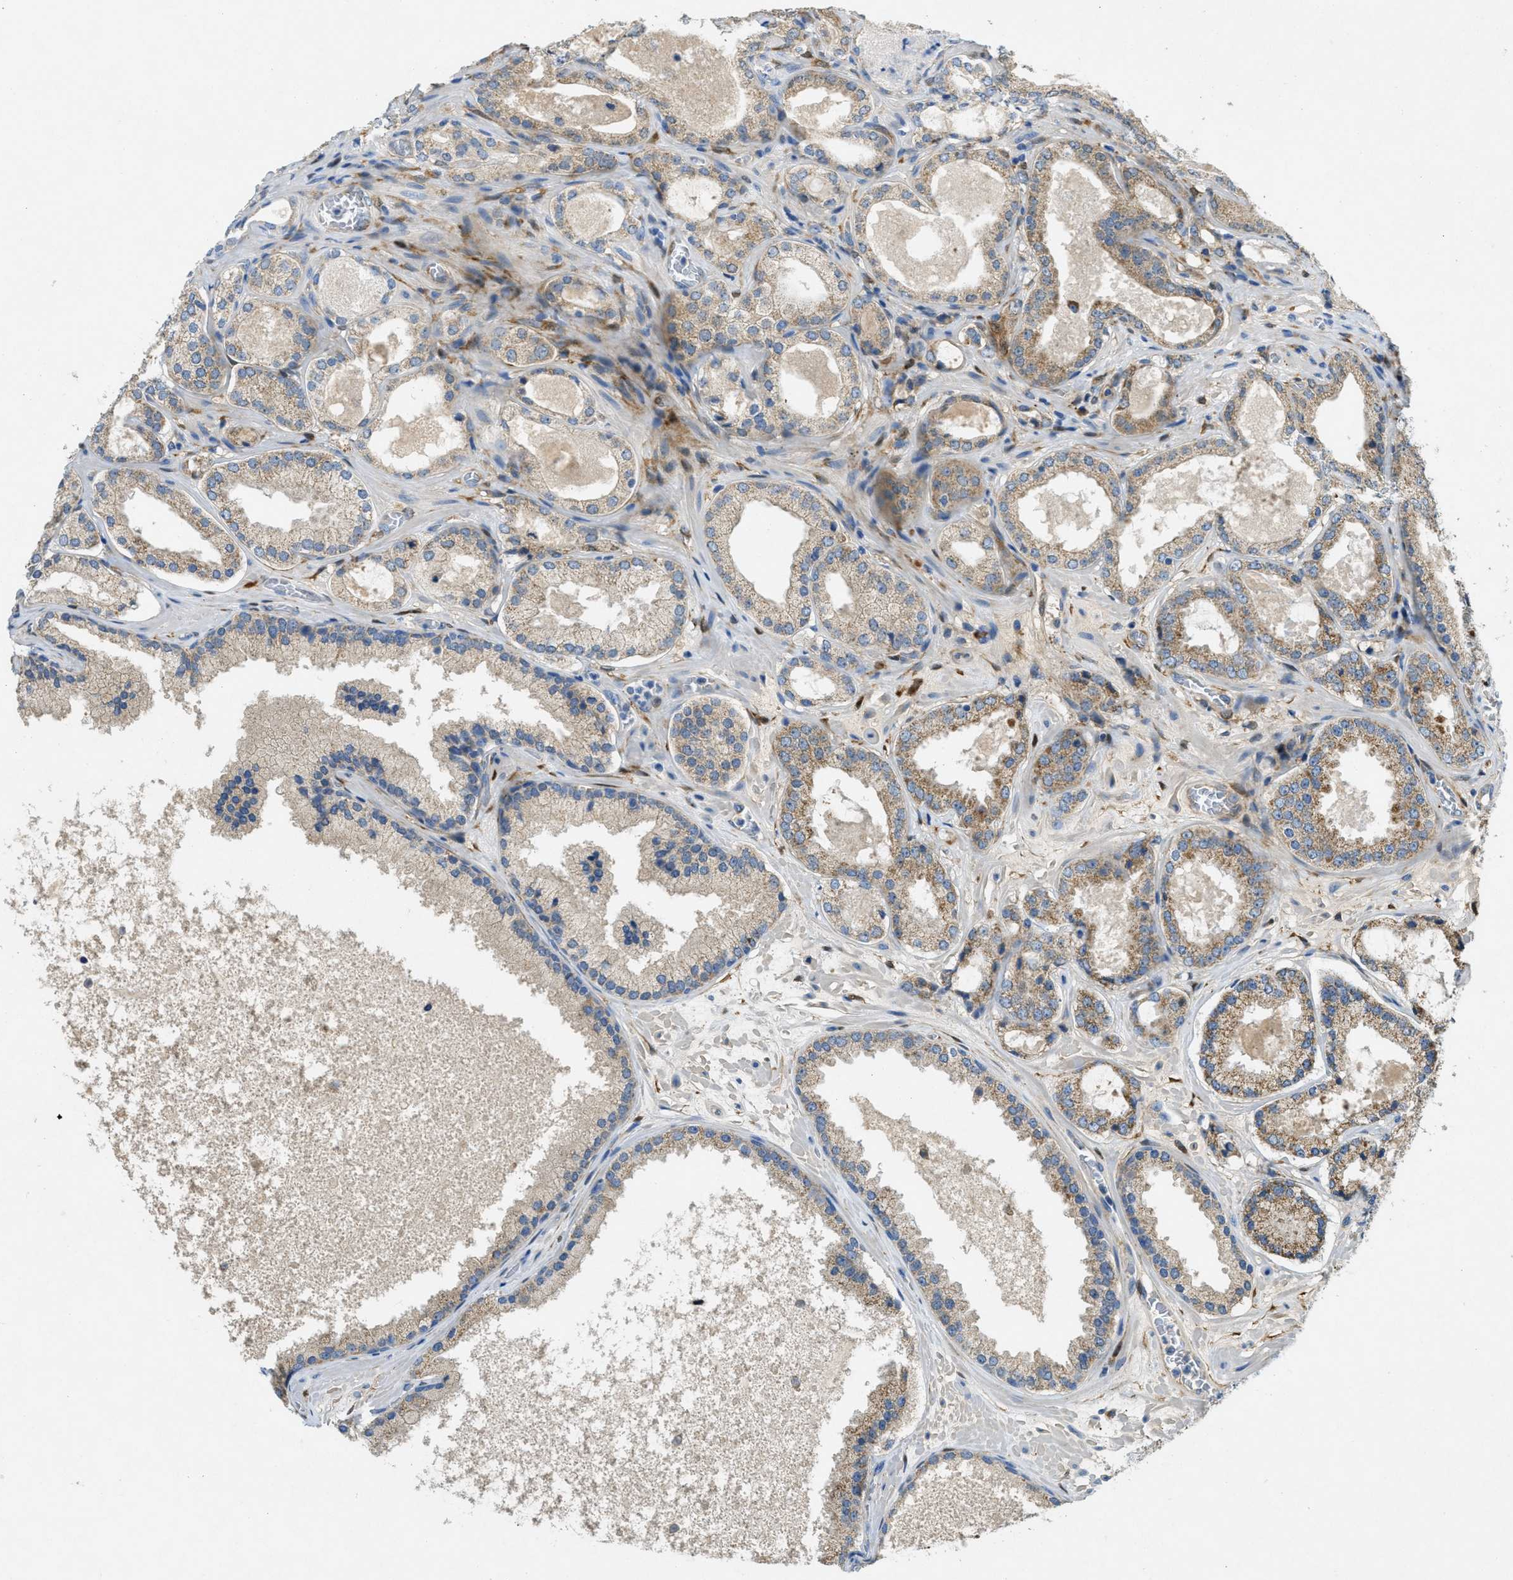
{"staining": {"intensity": "weak", "quantity": ">75%", "location": "cytoplasmic/membranous"}, "tissue": "prostate cancer", "cell_type": "Tumor cells", "image_type": "cancer", "snomed": [{"axis": "morphology", "description": "Adenocarcinoma, High grade"}, {"axis": "topography", "description": "Prostate"}], "caption": "Prostate cancer was stained to show a protein in brown. There is low levels of weak cytoplasmic/membranous staining in about >75% of tumor cells. (DAB (3,3'-diaminobenzidine) = brown stain, brightfield microscopy at high magnification).", "gene": "CYGB", "patient": {"sex": "male", "age": 65}}